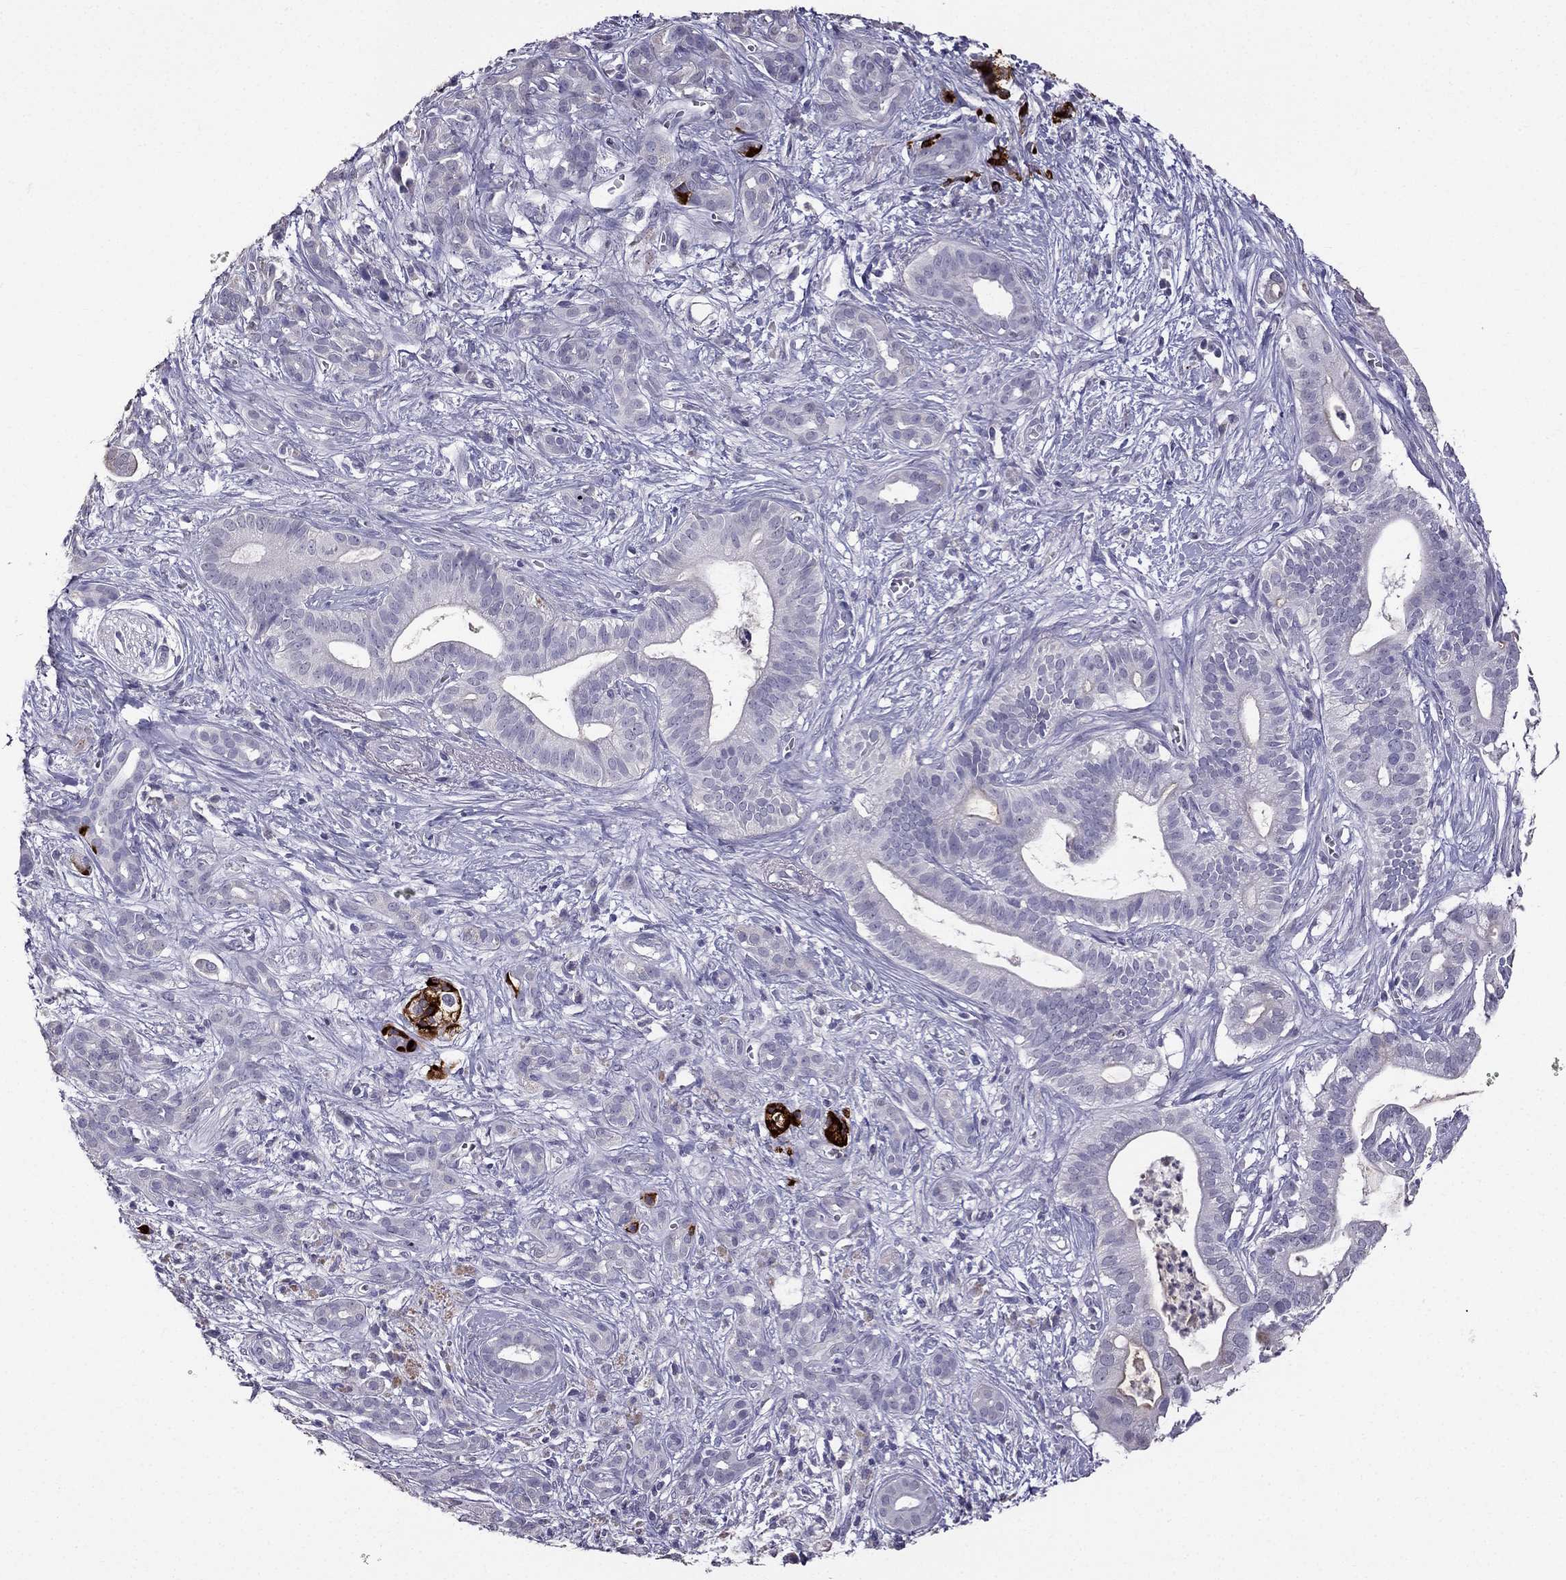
{"staining": {"intensity": "negative", "quantity": "none", "location": "none"}, "tissue": "pancreatic cancer", "cell_type": "Tumor cells", "image_type": "cancer", "snomed": [{"axis": "morphology", "description": "Adenocarcinoma, NOS"}, {"axis": "topography", "description": "Pancreas"}], "caption": "An immunohistochemistry (IHC) histopathology image of pancreatic adenocarcinoma is shown. There is no staining in tumor cells of pancreatic adenocarcinoma.", "gene": "SCG5", "patient": {"sex": "male", "age": 61}}